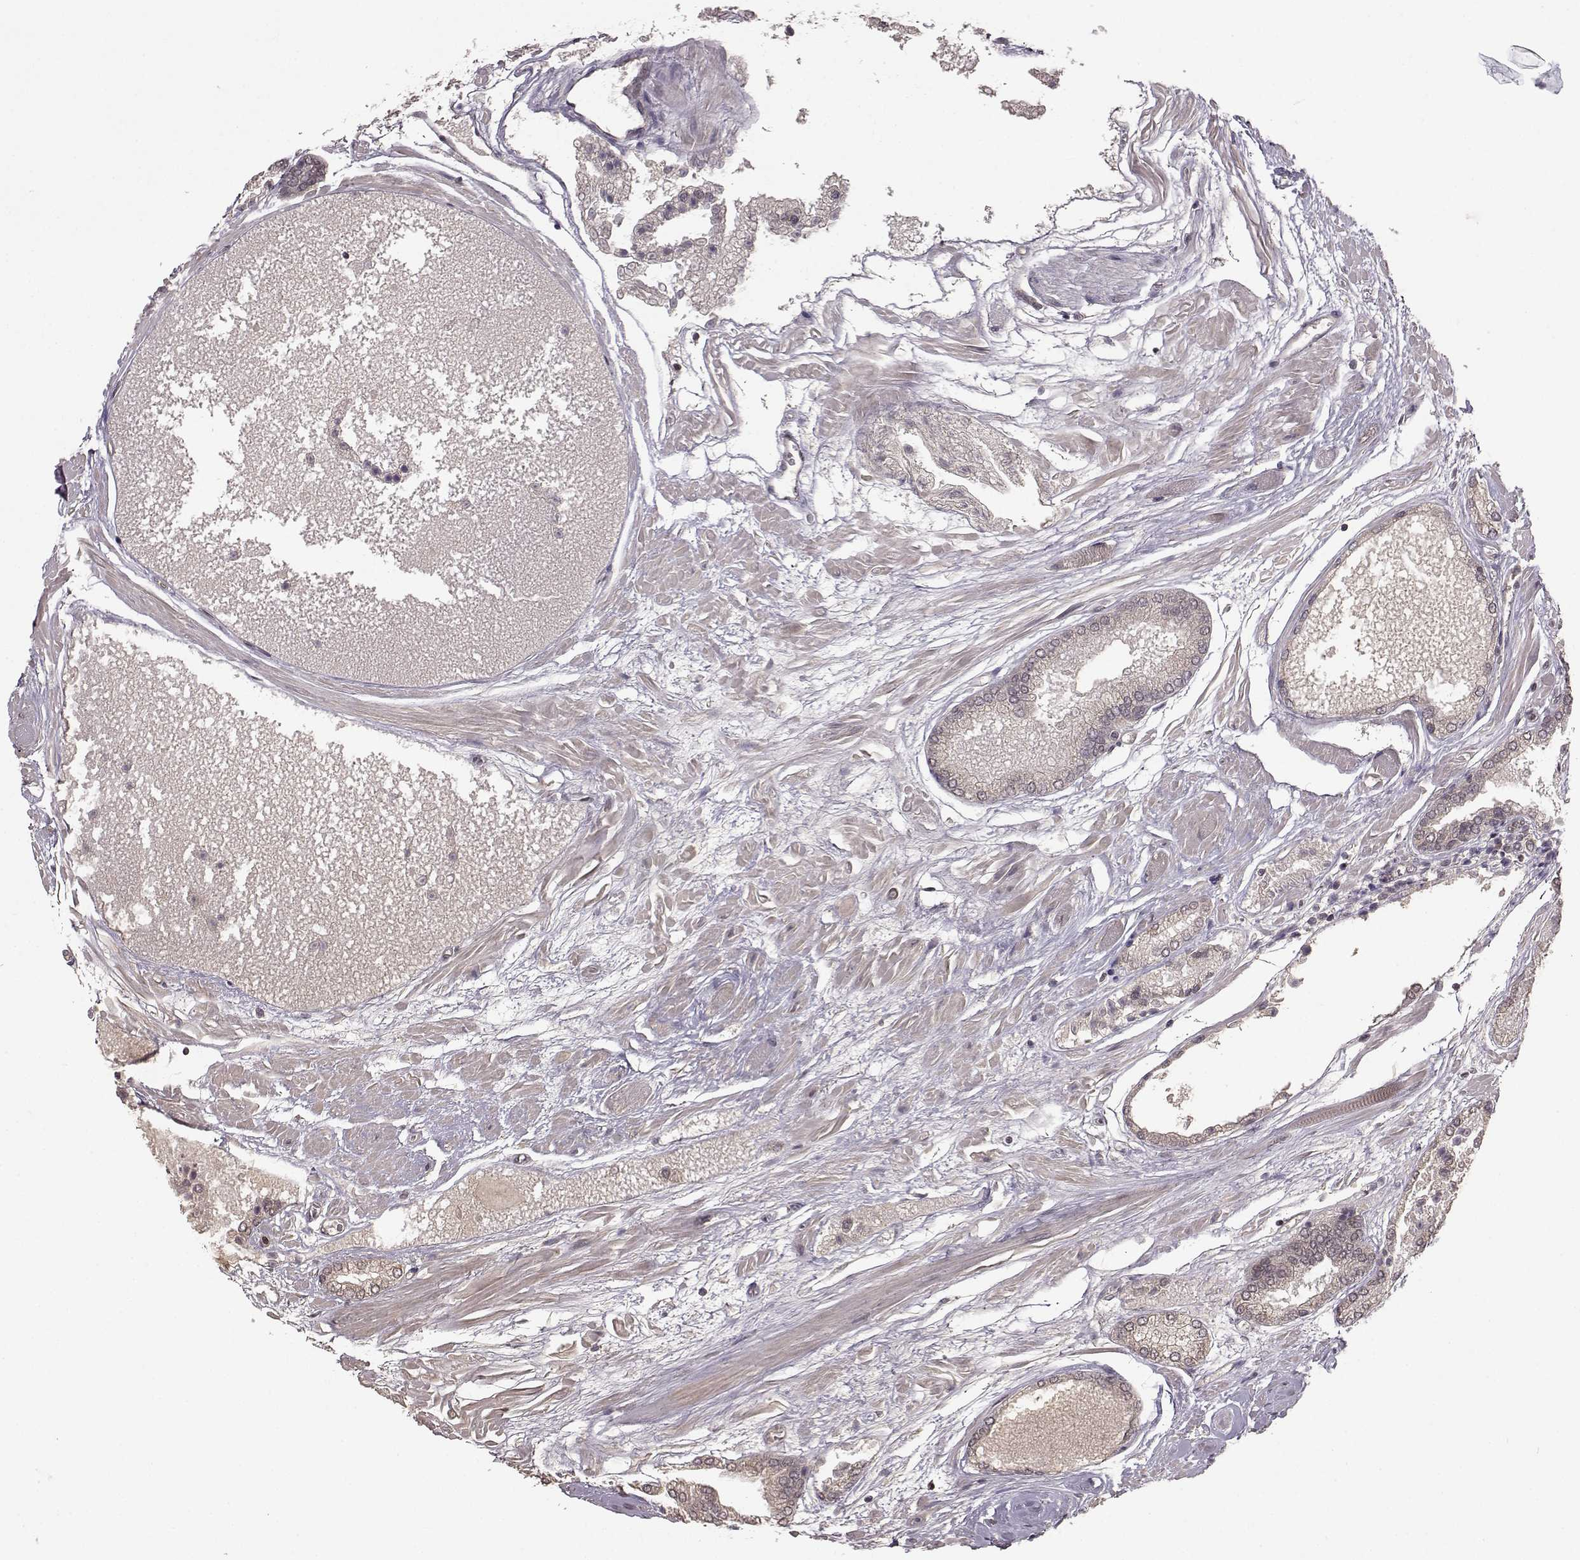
{"staining": {"intensity": "negative", "quantity": "none", "location": "none"}, "tissue": "prostate cancer", "cell_type": "Tumor cells", "image_type": "cancer", "snomed": [{"axis": "morphology", "description": "Adenocarcinoma, High grade"}, {"axis": "topography", "description": "Prostate"}], "caption": "IHC of prostate adenocarcinoma (high-grade) reveals no positivity in tumor cells.", "gene": "NTRK2", "patient": {"sex": "male", "age": 56}}